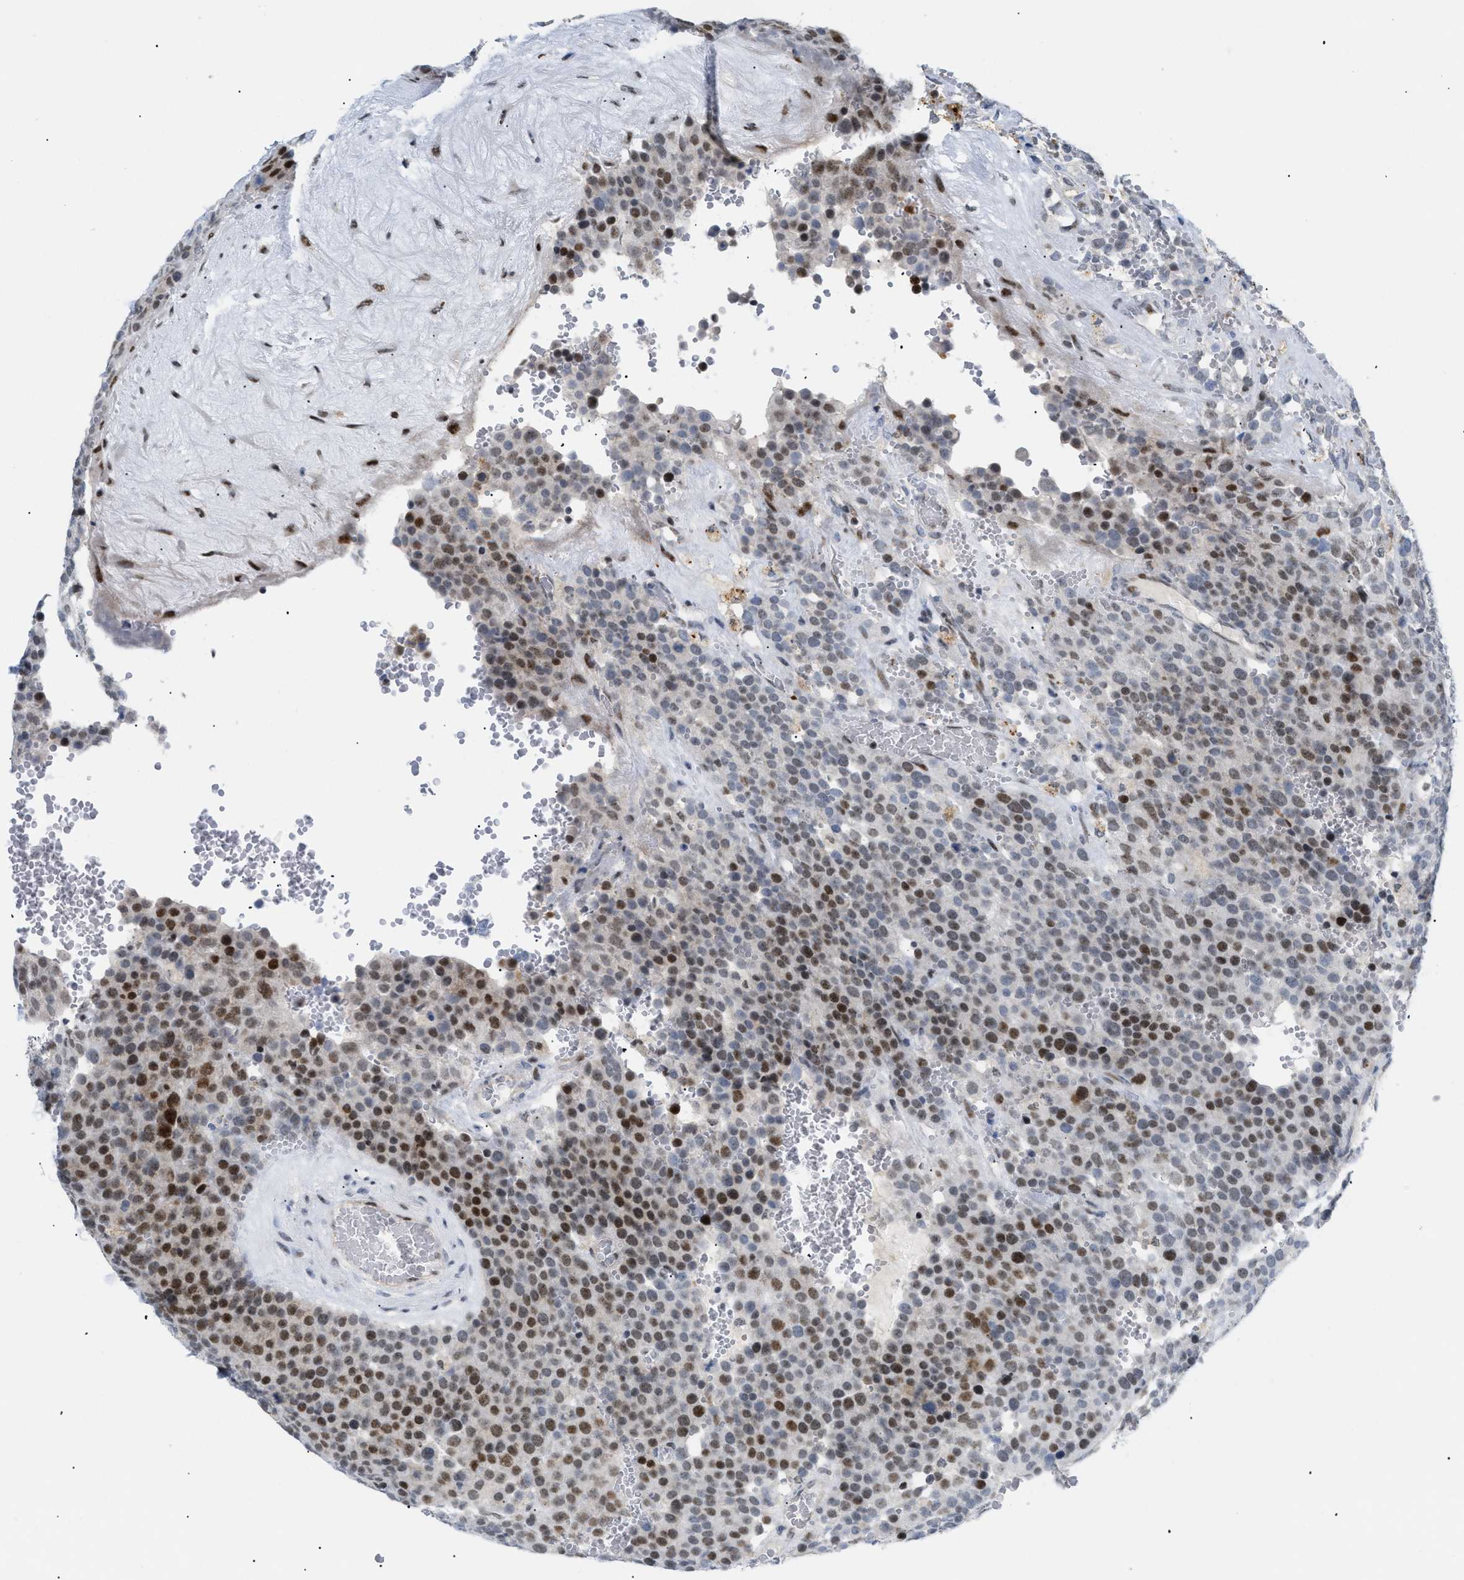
{"staining": {"intensity": "moderate", "quantity": "25%-75%", "location": "nuclear"}, "tissue": "testis cancer", "cell_type": "Tumor cells", "image_type": "cancer", "snomed": [{"axis": "morphology", "description": "Seminoma, NOS"}, {"axis": "topography", "description": "Testis"}], "caption": "Protein positivity by IHC exhibits moderate nuclear staining in about 25%-75% of tumor cells in seminoma (testis).", "gene": "MED1", "patient": {"sex": "male", "age": 71}}